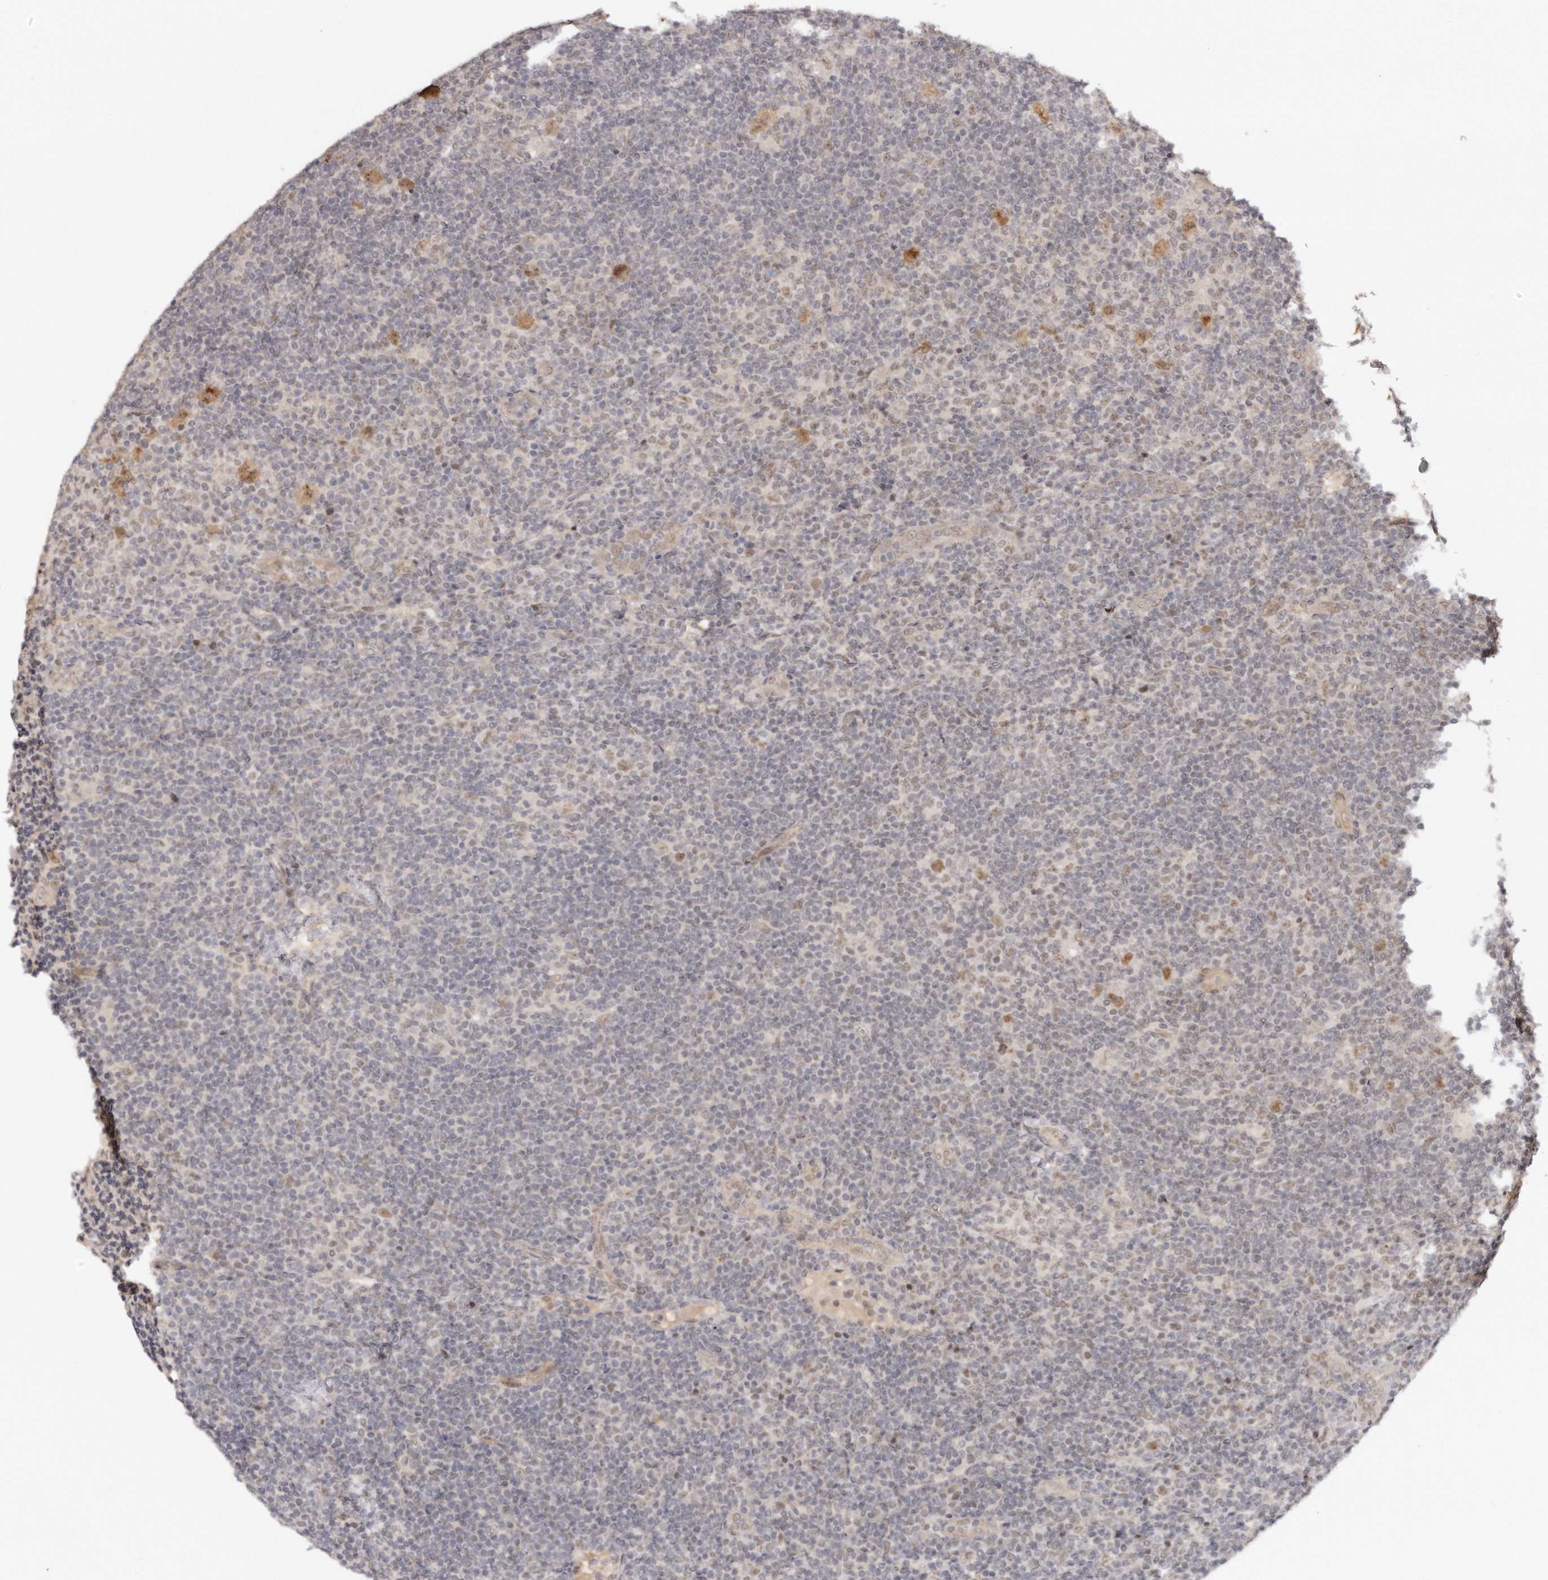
{"staining": {"intensity": "moderate", "quantity": "25%-75%", "location": "nuclear"}, "tissue": "lymphoma", "cell_type": "Tumor cells", "image_type": "cancer", "snomed": [{"axis": "morphology", "description": "Hodgkin's disease, NOS"}, {"axis": "topography", "description": "Lymph node"}], "caption": "Human lymphoma stained with a brown dye reveals moderate nuclear positive positivity in approximately 25%-75% of tumor cells.", "gene": "SOX4", "patient": {"sex": "female", "age": 57}}